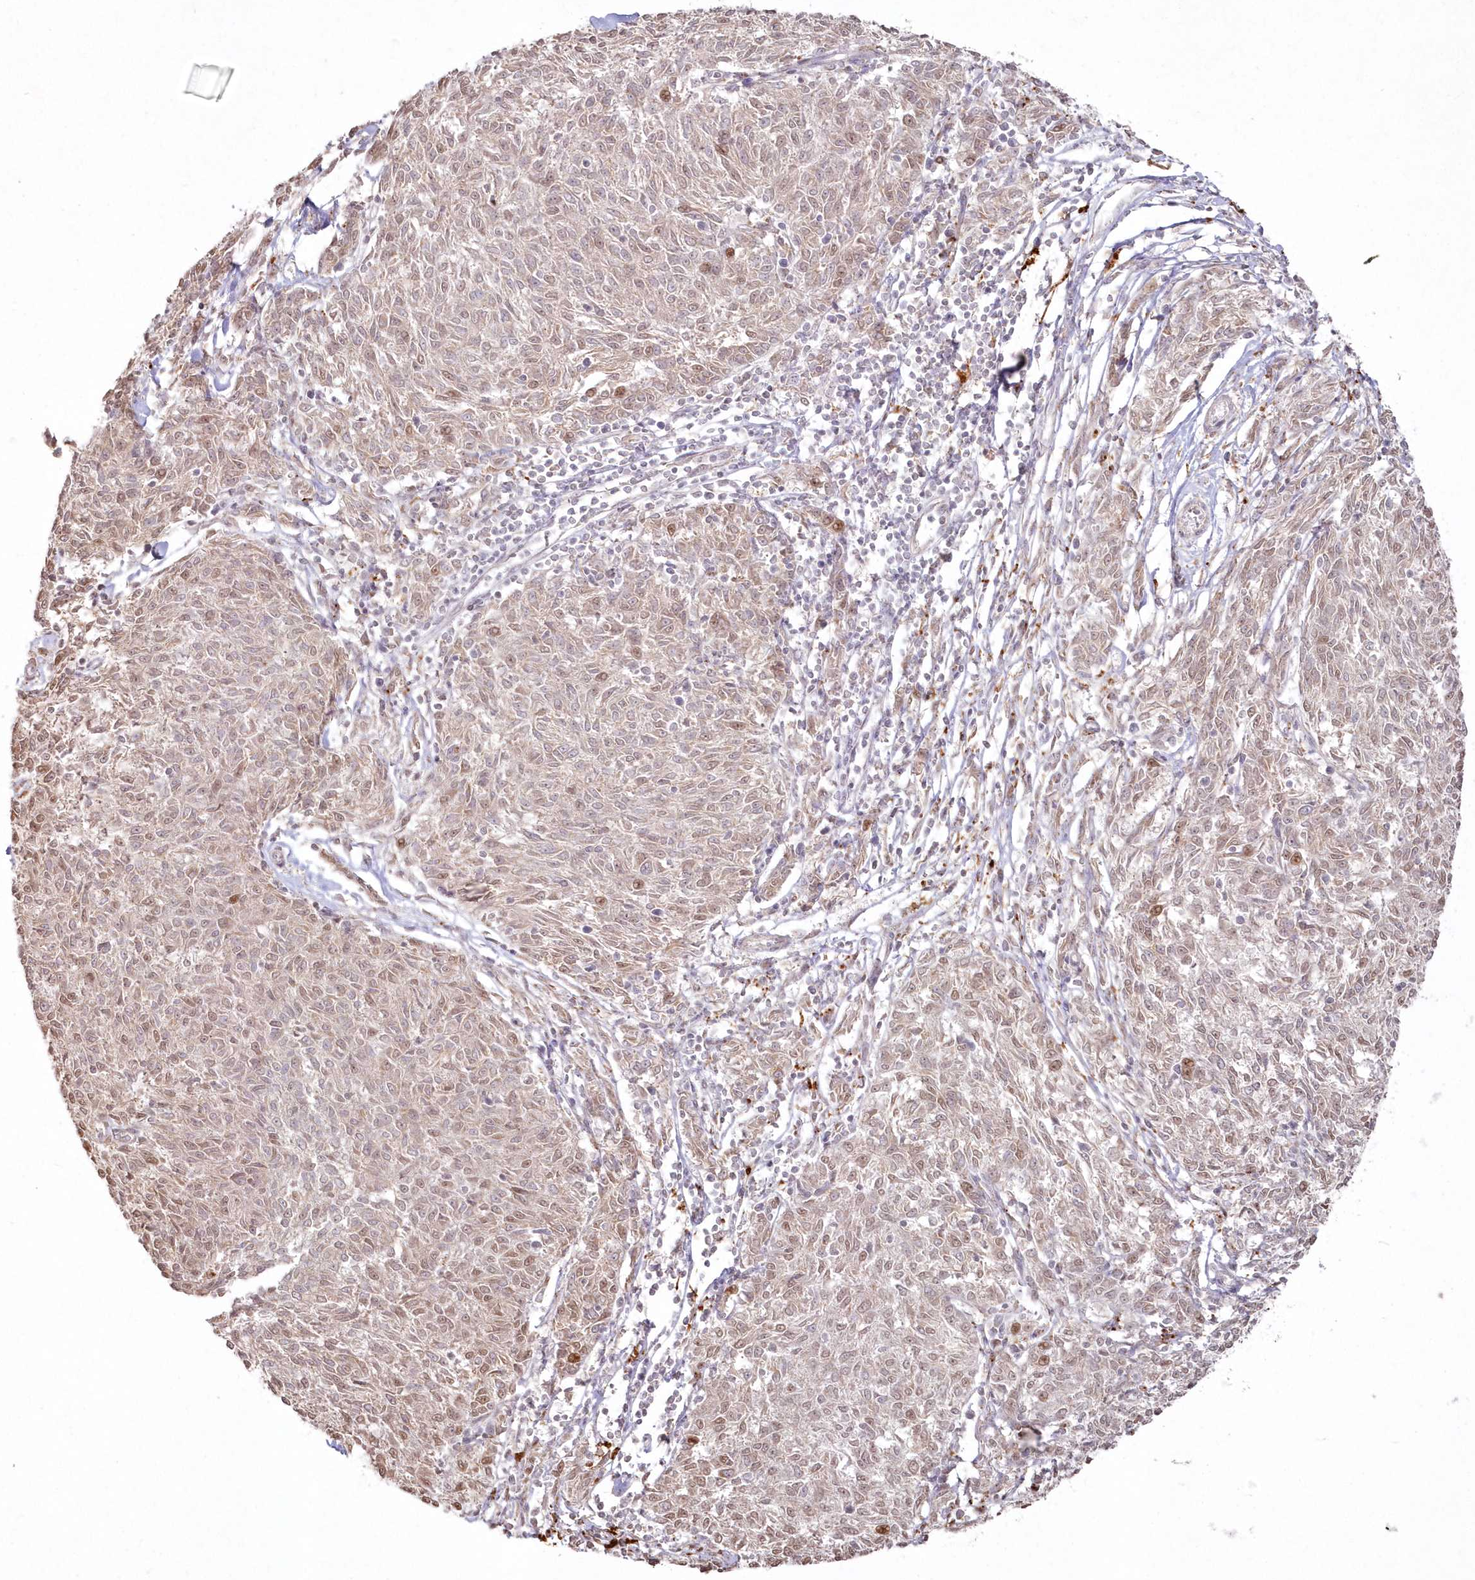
{"staining": {"intensity": "weak", "quantity": ">75%", "location": "cytoplasmic/membranous,nuclear"}, "tissue": "melanoma", "cell_type": "Tumor cells", "image_type": "cancer", "snomed": [{"axis": "morphology", "description": "Malignant melanoma, NOS"}, {"axis": "topography", "description": "Skin"}], "caption": "Malignant melanoma stained with a brown dye reveals weak cytoplasmic/membranous and nuclear positive positivity in approximately >75% of tumor cells.", "gene": "ARSB", "patient": {"sex": "female", "age": 72}}